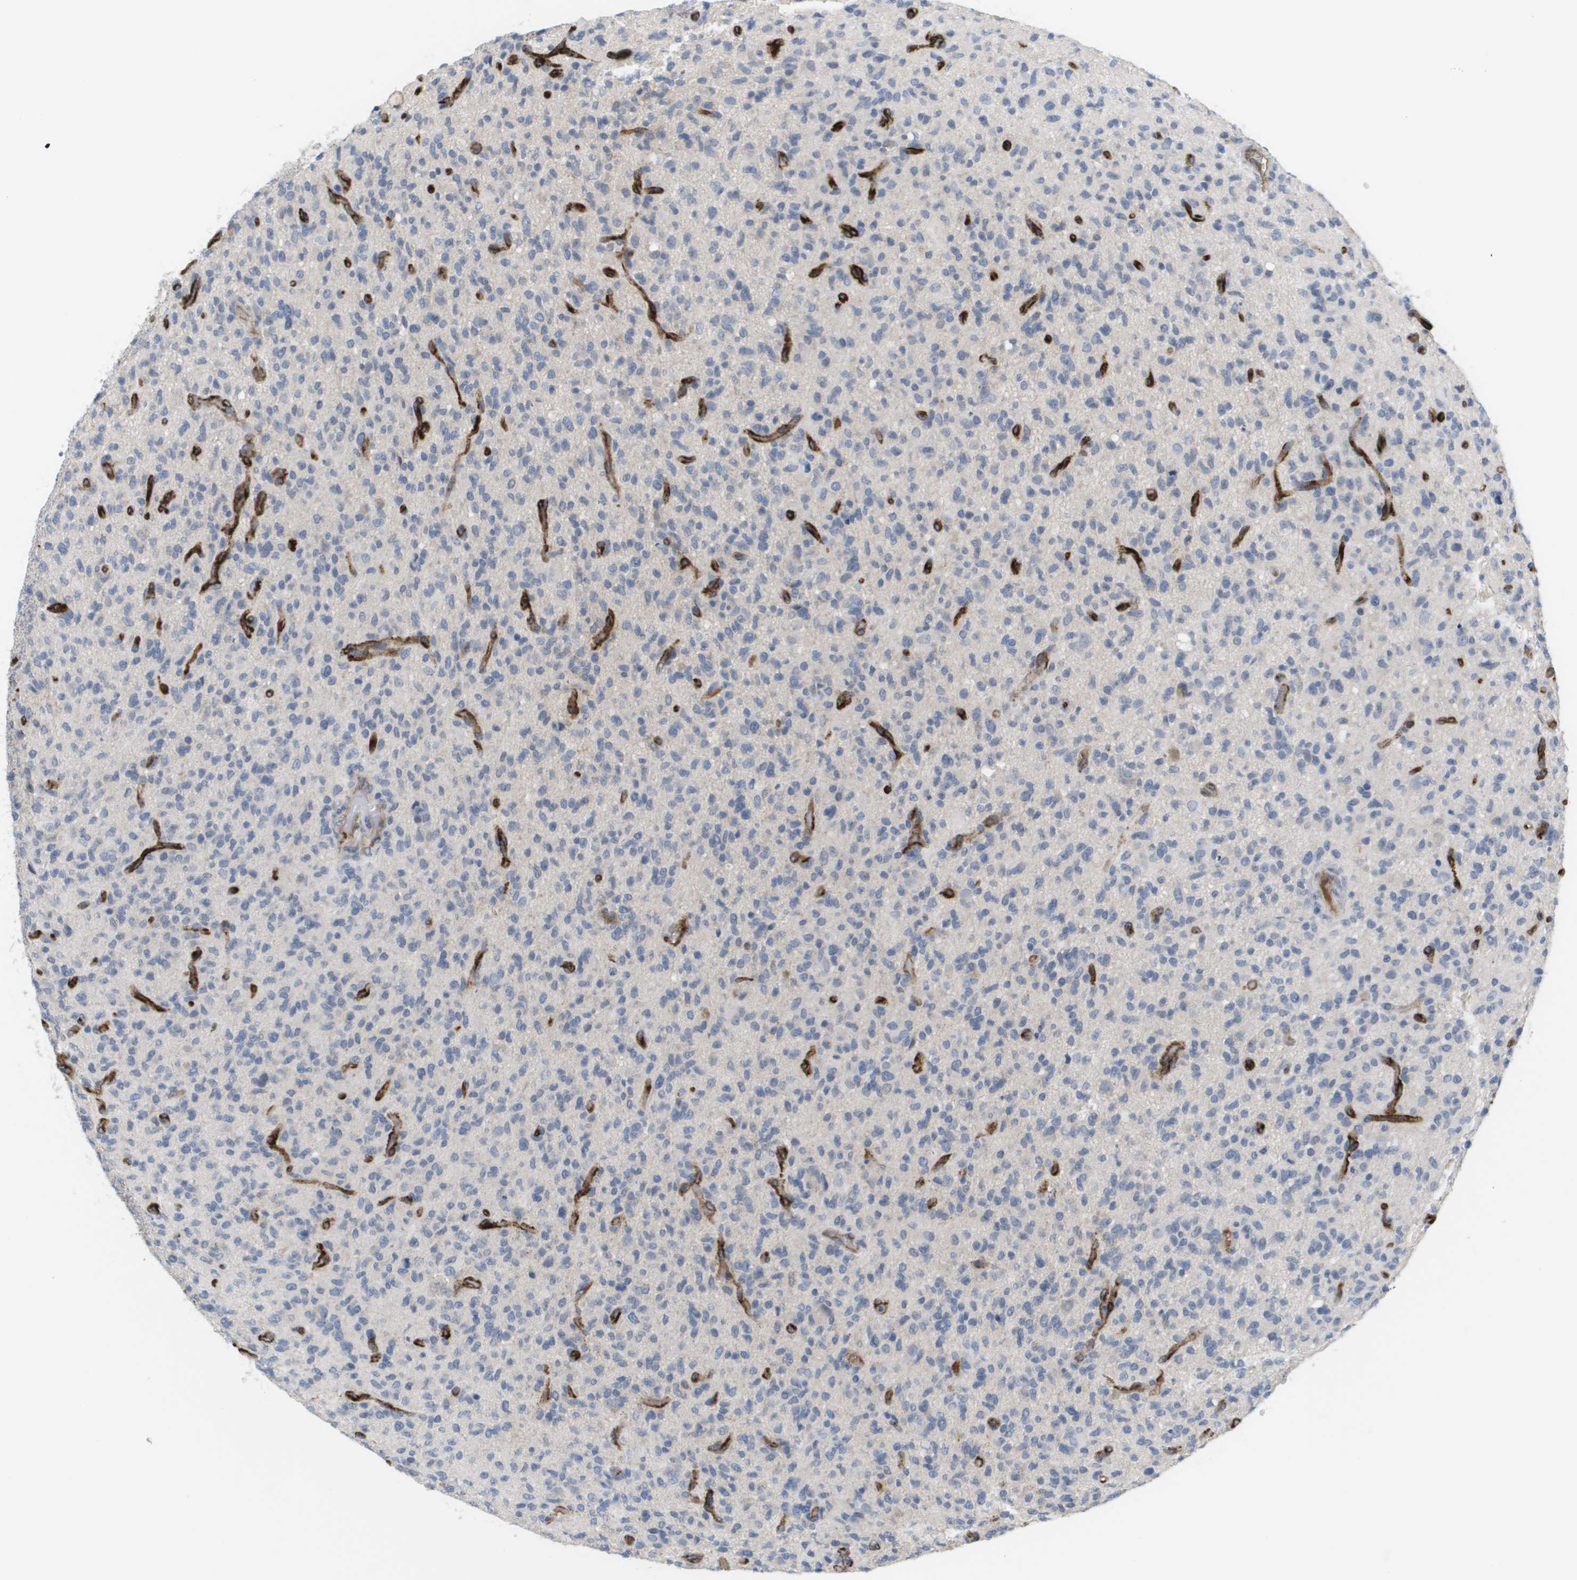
{"staining": {"intensity": "negative", "quantity": "none", "location": "none"}, "tissue": "glioma", "cell_type": "Tumor cells", "image_type": "cancer", "snomed": [{"axis": "morphology", "description": "Glioma, malignant, High grade"}, {"axis": "topography", "description": "Brain"}], "caption": "High magnification brightfield microscopy of malignant glioma (high-grade) stained with DAB (3,3'-diaminobenzidine) (brown) and counterstained with hematoxylin (blue): tumor cells show no significant staining.", "gene": "ANGPT2", "patient": {"sex": "male", "age": 71}}